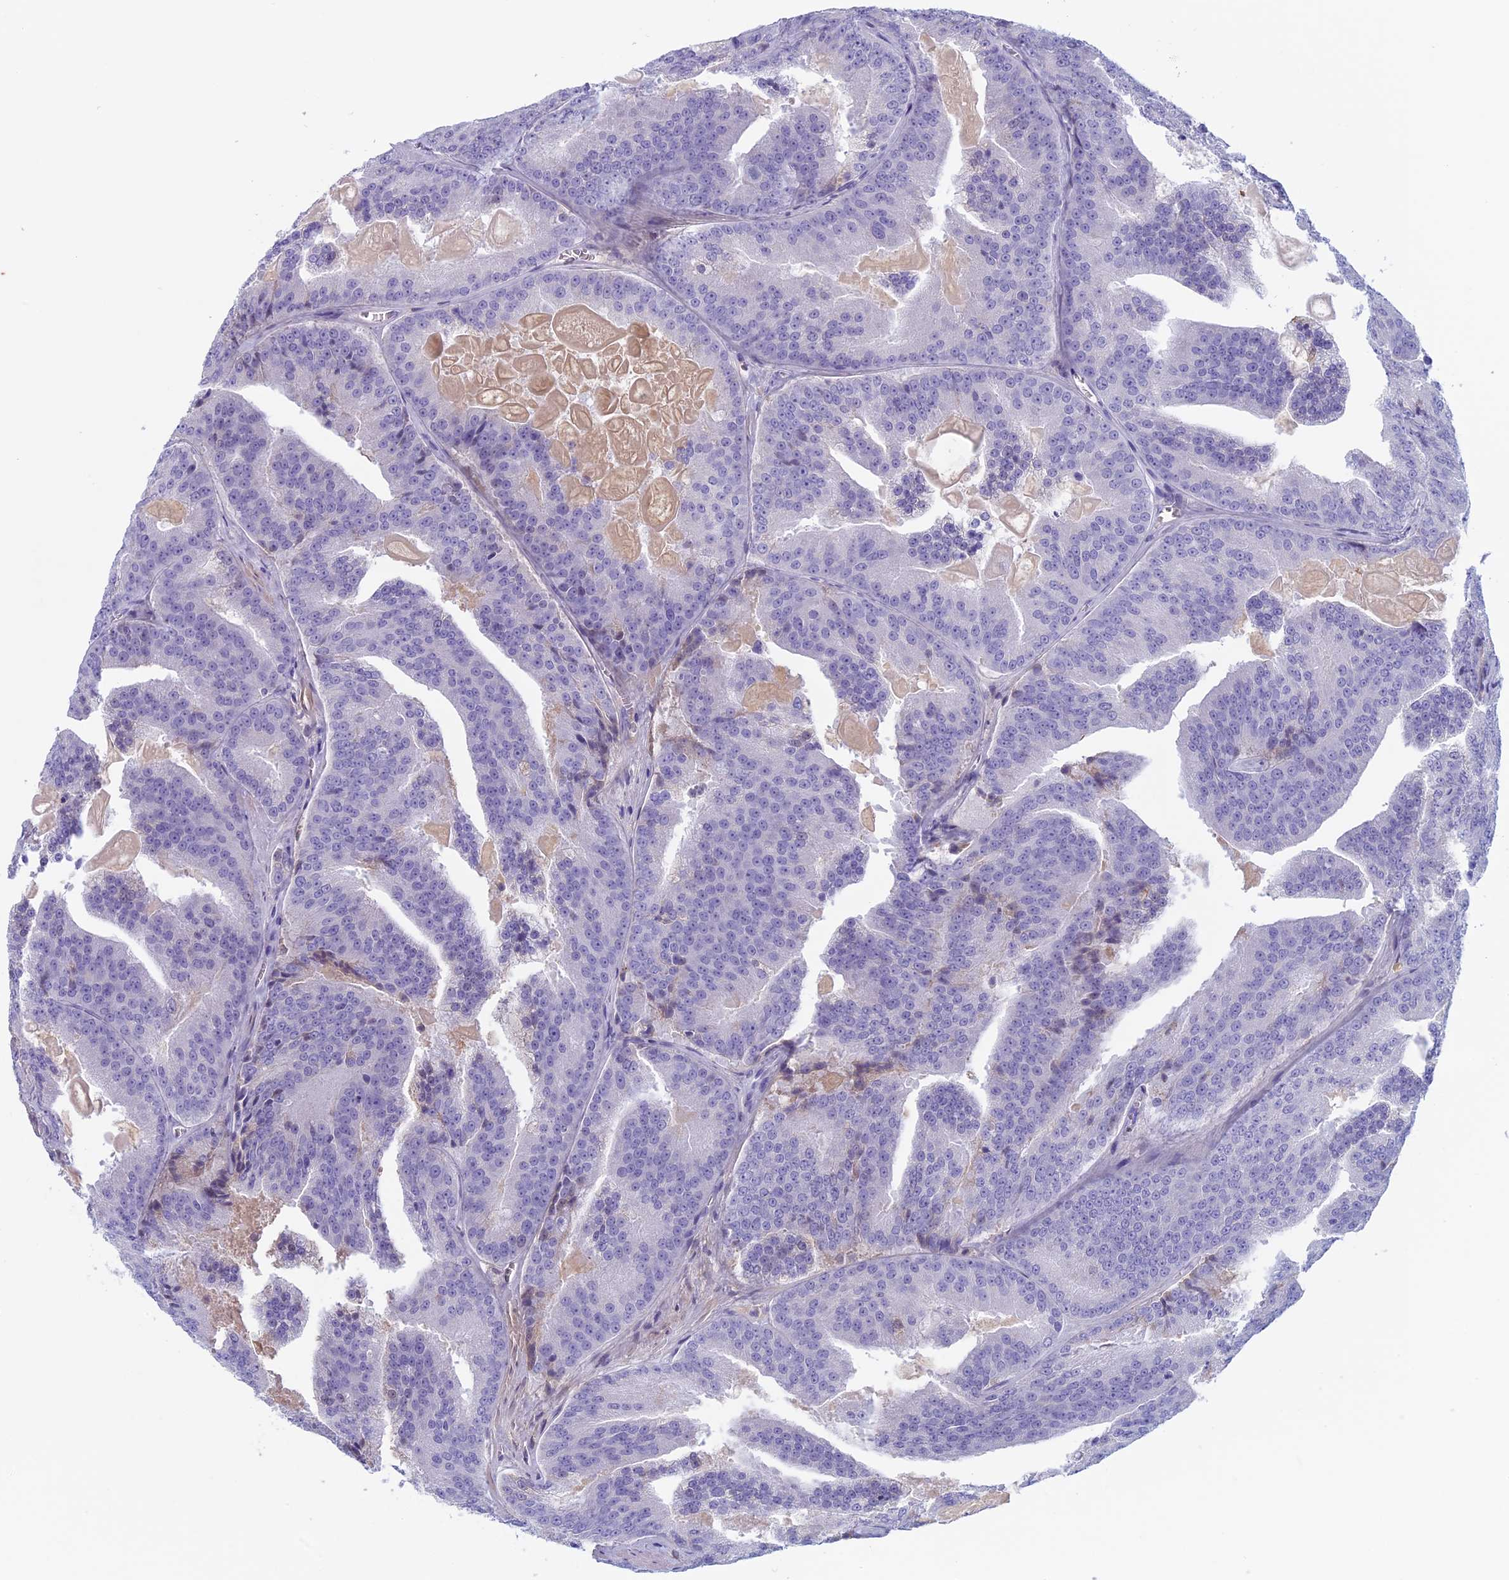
{"staining": {"intensity": "negative", "quantity": "none", "location": "none"}, "tissue": "prostate cancer", "cell_type": "Tumor cells", "image_type": "cancer", "snomed": [{"axis": "morphology", "description": "Adenocarcinoma, High grade"}, {"axis": "topography", "description": "Prostate"}], "caption": "The photomicrograph shows no staining of tumor cells in prostate adenocarcinoma (high-grade).", "gene": "ANGPTL2", "patient": {"sex": "male", "age": 61}}